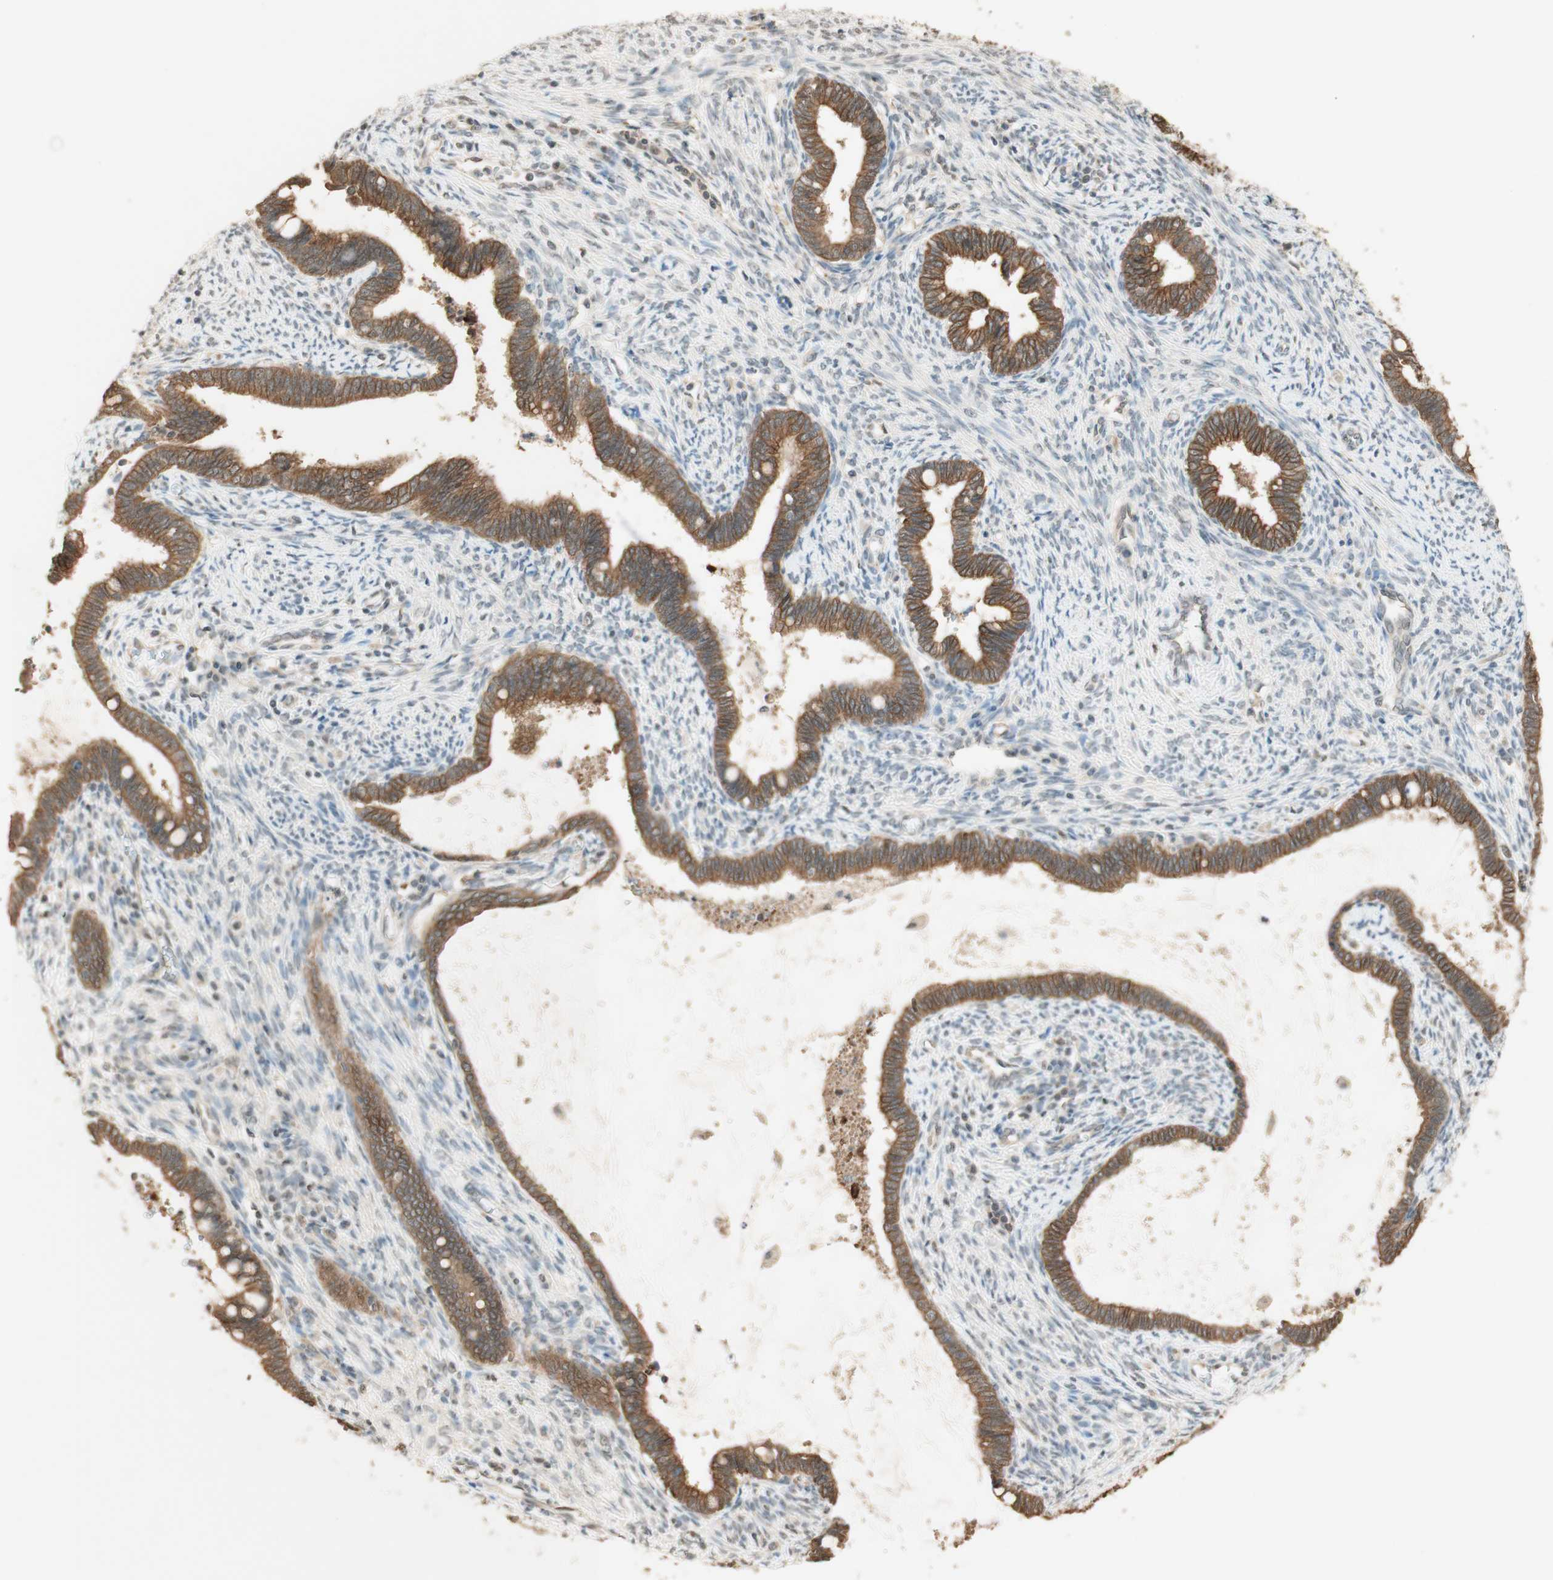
{"staining": {"intensity": "moderate", "quantity": ">75%", "location": "cytoplasmic/membranous"}, "tissue": "cervical cancer", "cell_type": "Tumor cells", "image_type": "cancer", "snomed": [{"axis": "morphology", "description": "Adenocarcinoma, NOS"}, {"axis": "topography", "description": "Cervix"}], "caption": "High-magnification brightfield microscopy of cervical adenocarcinoma stained with DAB (3,3'-diaminobenzidine) (brown) and counterstained with hematoxylin (blue). tumor cells exhibit moderate cytoplasmic/membranous expression is identified in about>75% of cells.", "gene": "SPINT2", "patient": {"sex": "female", "age": 44}}